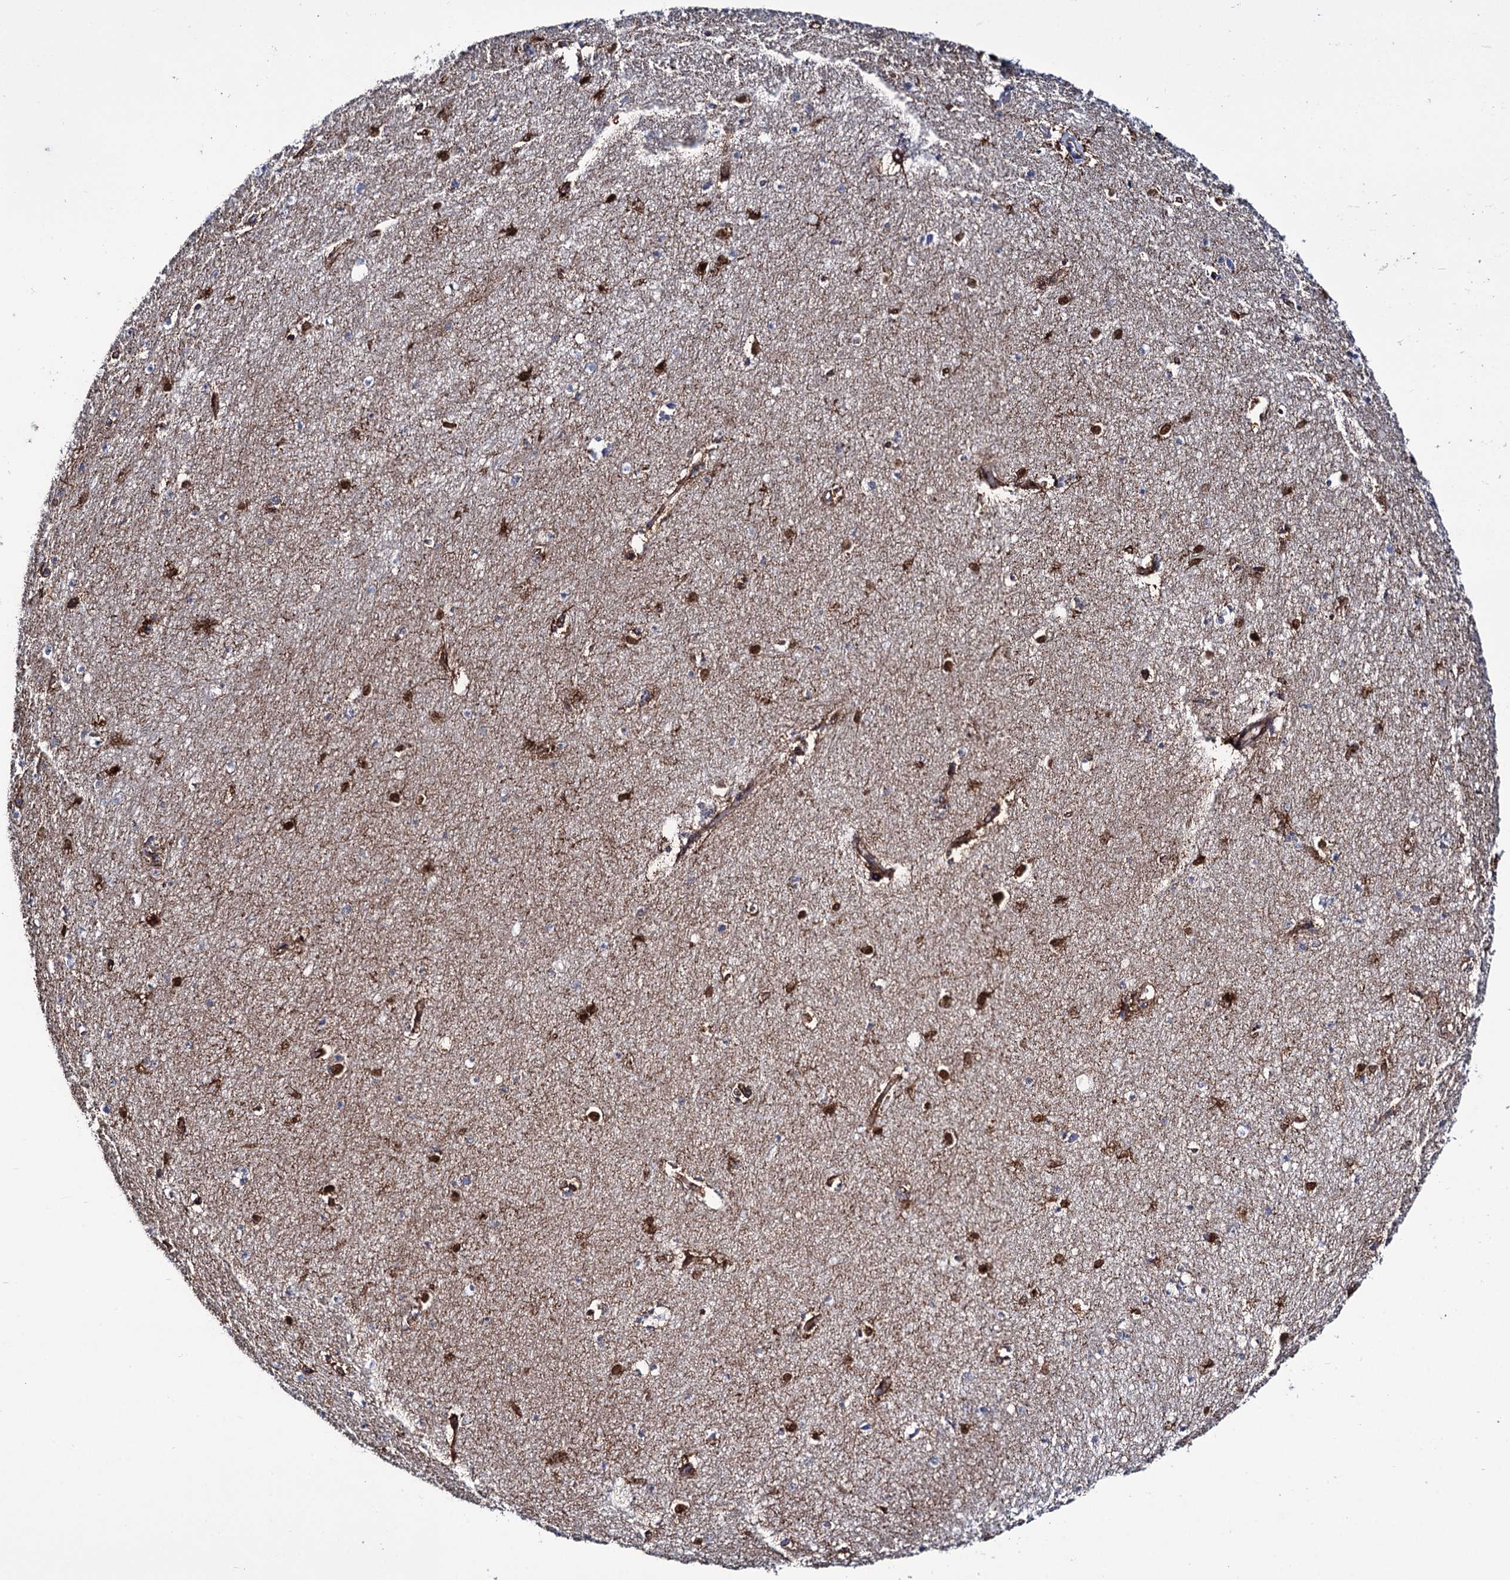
{"staining": {"intensity": "negative", "quantity": "none", "location": "none"}, "tissue": "hippocampus", "cell_type": "Glial cells", "image_type": "normal", "snomed": [{"axis": "morphology", "description": "Normal tissue, NOS"}, {"axis": "topography", "description": "Hippocampus"}], "caption": "A high-resolution micrograph shows IHC staining of normal hippocampus, which exhibits no significant positivity in glial cells.", "gene": "DEF6", "patient": {"sex": "female", "age": 64}}